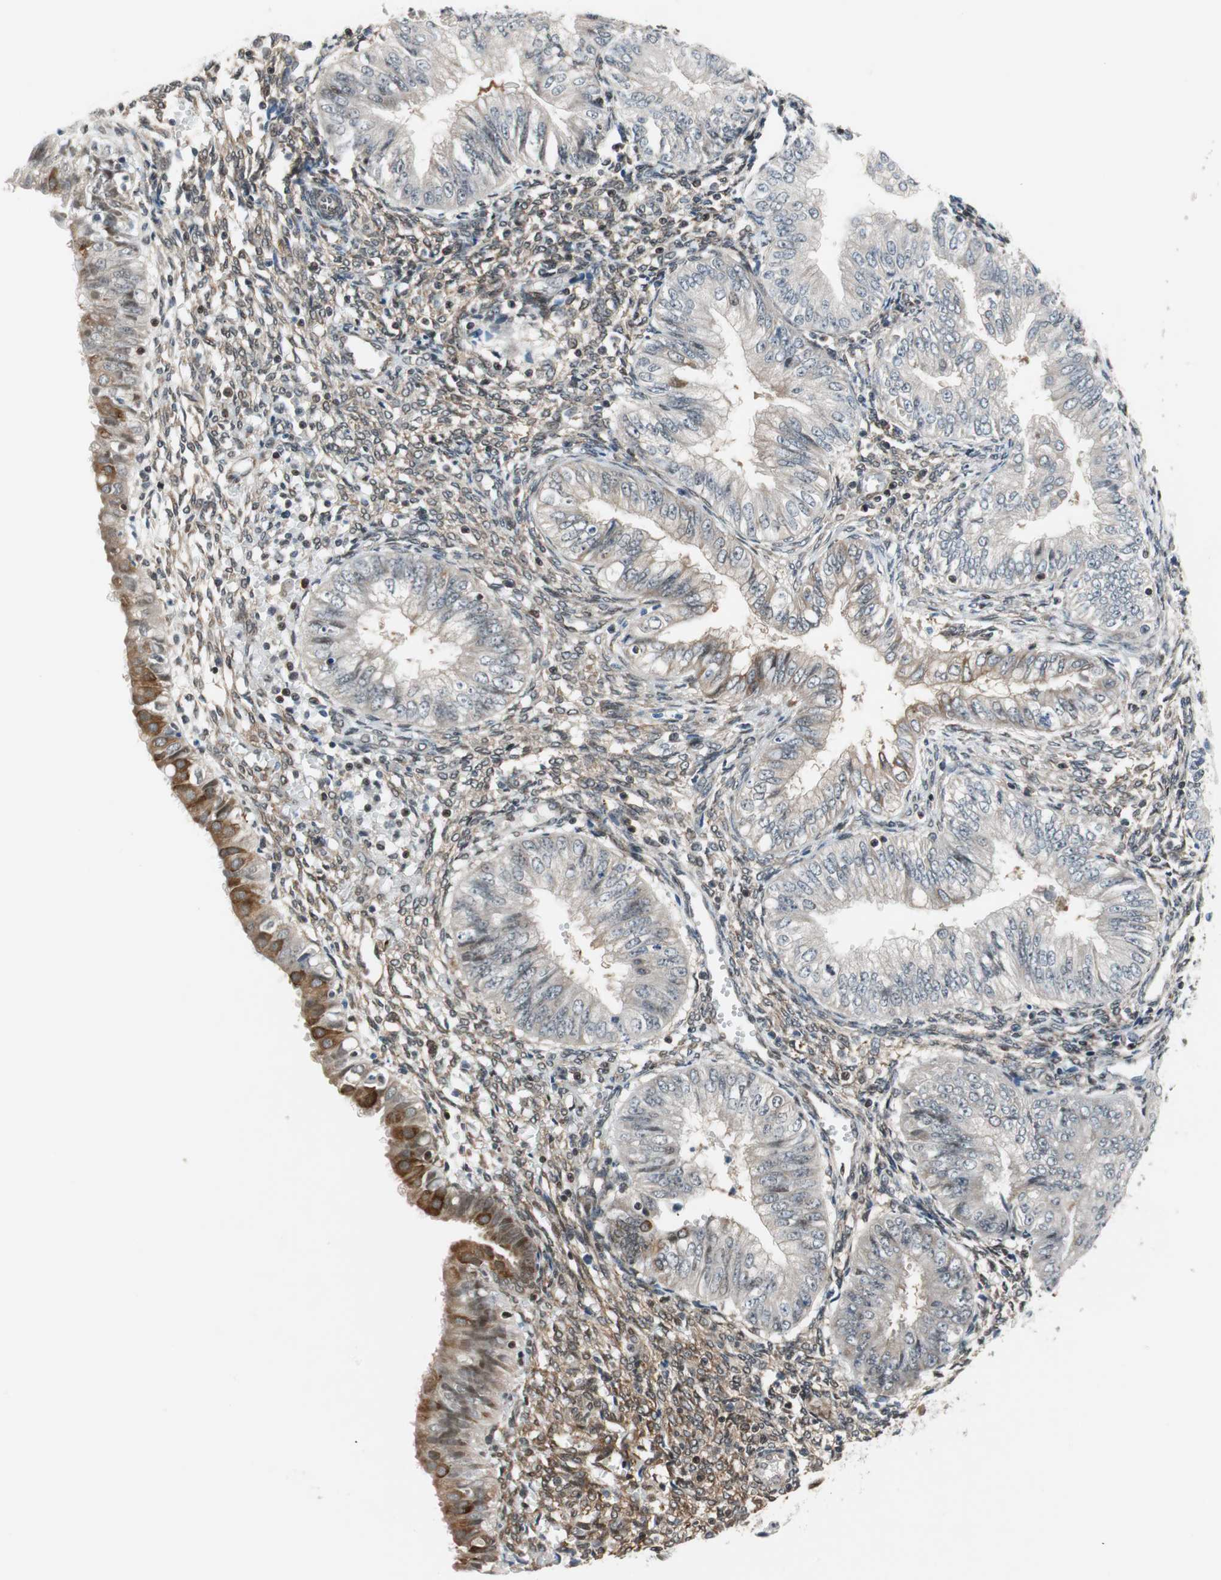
{"staining": {"intensity": "moderate", "quantity": "<25%", "location": "cytoplasmic/membranous"}, "tissue": "endometrial cancer", "cell_type": "Tumor cells", "image_type": "cancer", "snomed": [{"axis": "morphology", "description": "Normal tissue, NOS"}, {"axis": "morphology", "description": "Adenocarcinoma, NOS"}, {"axis": "topography", "description": "Endometrium"}], "caption": "A photomicrograph showing moderate cytoplasmic/membranous staining in approximately <25% of tumor cells in endometrial adenocarcinoma, as visualized by brown immunohistochemical staining.", "gene": "ZNF512B", "patient": {"sex": "female", "age": 53}}